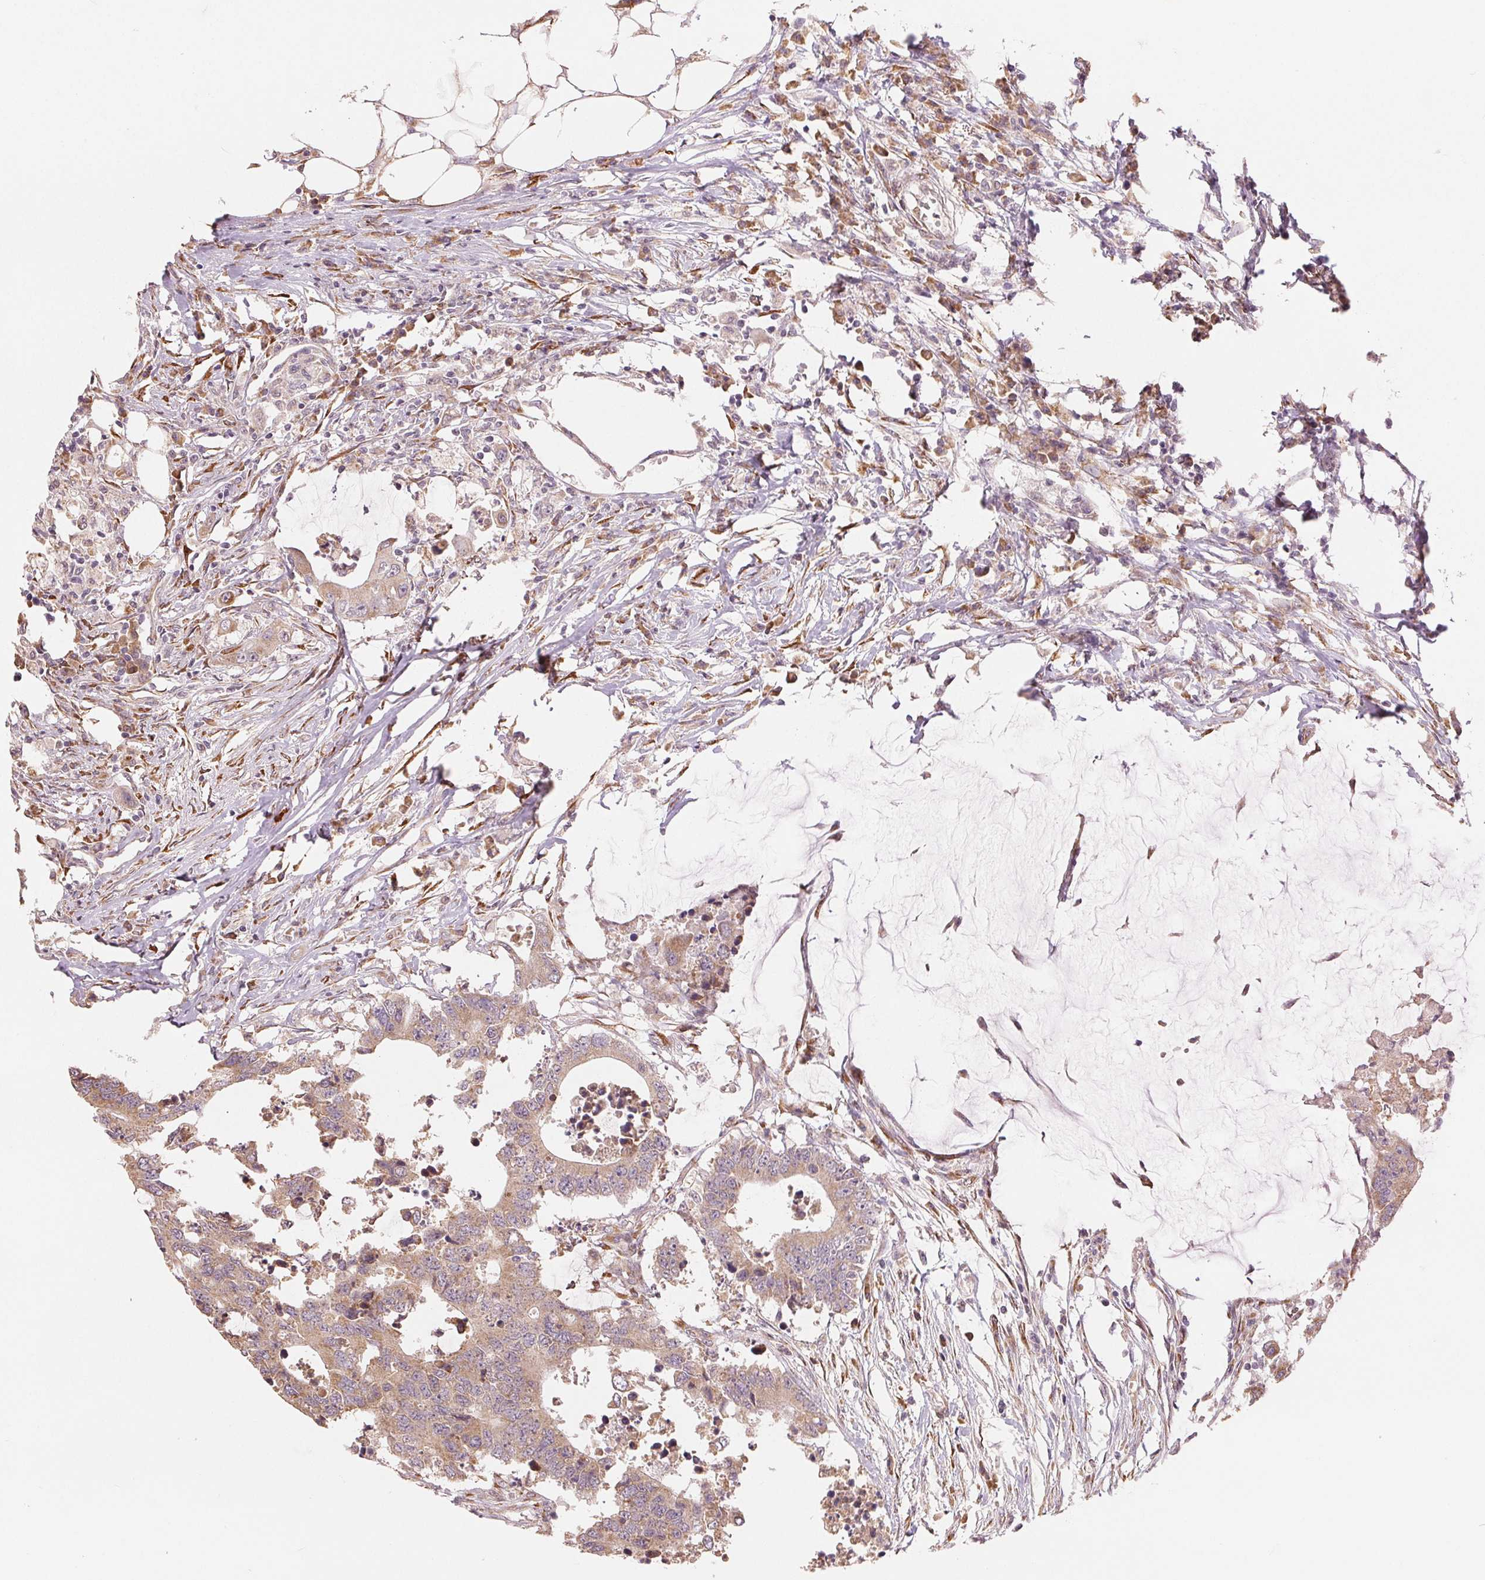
{"staining": {"intensity": "moderate", "quantity": ">75%", "location": "cytoplasmic/membranous"}, "tissue": "colorectal cancer", "cell_type": "Tumor cells", "image_type": "cancer", "snomed": [{"axis": "morphology", "description": "Adenocarcinoma, NOS"}, {"axis": "topography", "description": "Colon"}], "caption": "Tumor cells show moderate cytoplasmic/membranous expression in about >75% of cells in colorectal cancer (adenocarcinoma). (DAB (3,3'-diaminobenzidine) = brown stain, brightfield microscopy at high magnification).", "gene": "SLC20A1", "patient": {"sex": "male", "age": 71}}